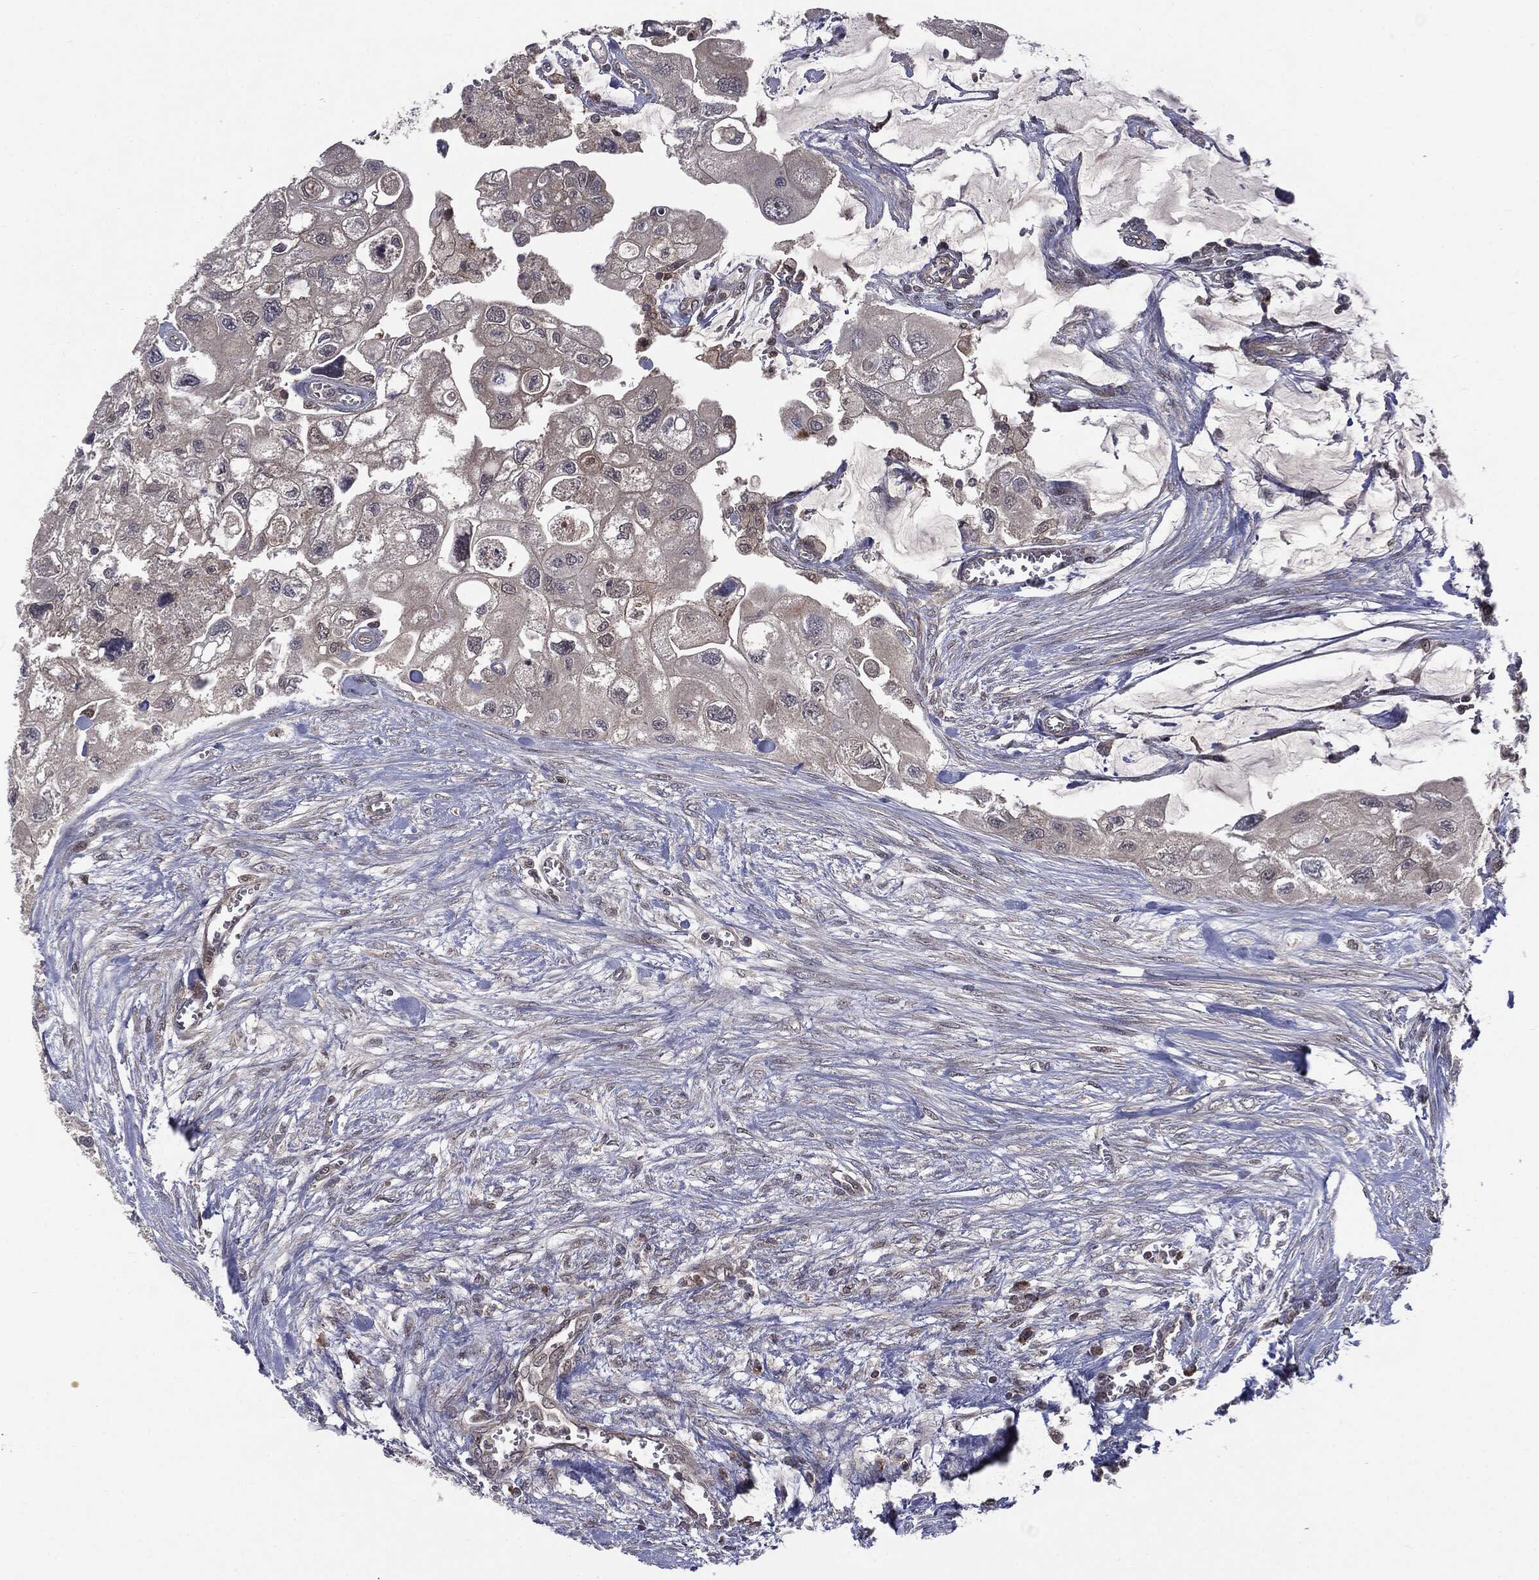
{"staining": {"intensity": "negative", "quantity": "none", "location": "none"}, "tissue": "urothelial cancer", "cell_type": "Tumor cells", "image_type": "cancer", "snomed": [{"axis": "morphology", "description": "Urothelial carcinoma, High grade"}, {"axis": "topography", "description": "Urinary bladder"}], "caption": "Immunohistochemistry image of urothelial carcinoma (high-grade) stained for a protein (brown), which exhibits no expression in tumor cells.", "gene": "PTPA", "patient": {"sex": "male", "age": 59}}